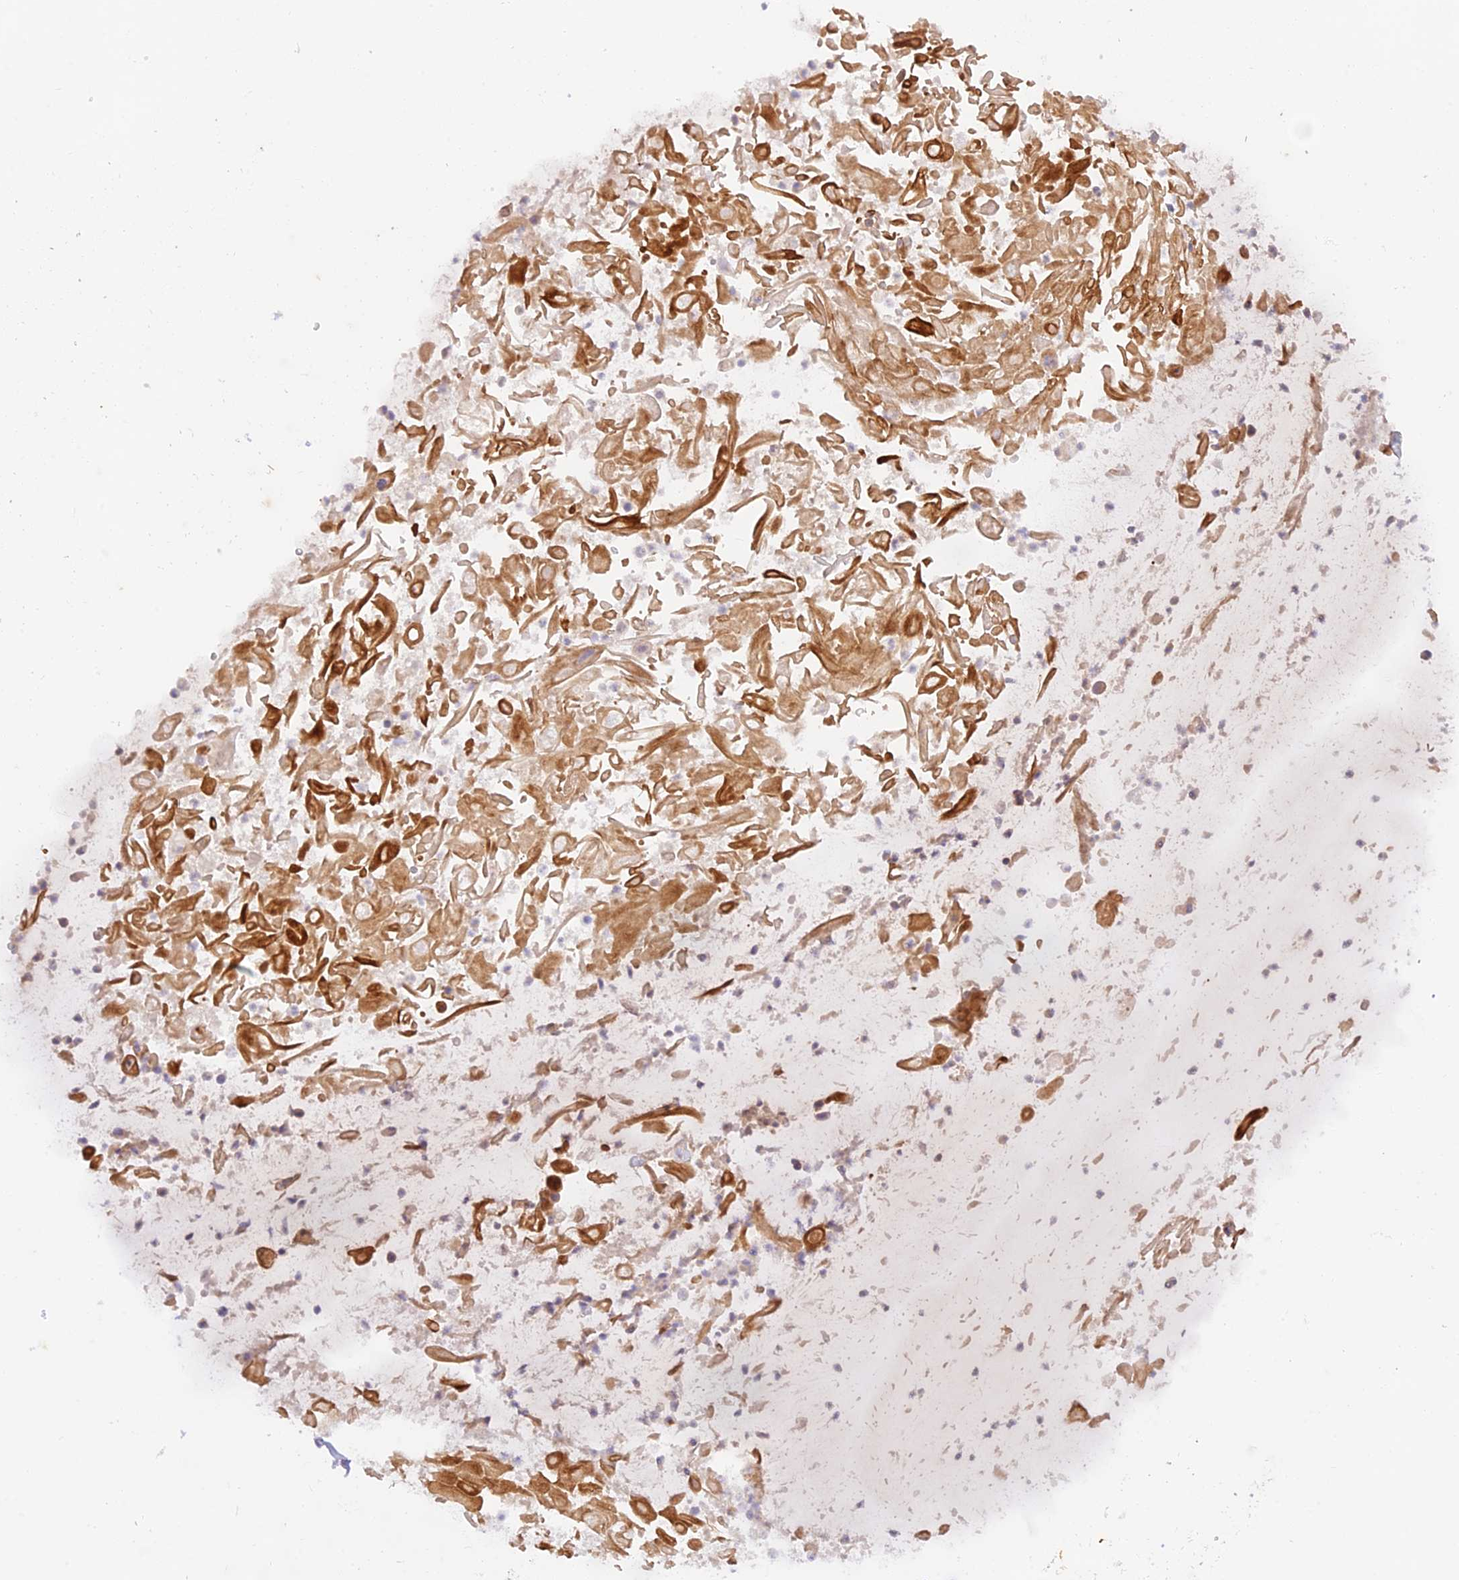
{"staining": {"intensity": "negative", "quantity": "none", "location": "none"}, "tissue": "adipose tissue", "cell_type": "Adipocytes", "image_type": "normal", "snomed": [{"axis": "morphology", "description": "Normal tissue, NOS"}, {"axis": "topography", "description": "Lymph node"}, {"axis": "topography", "description": "Cartilage tissue"}, {"axis": "topography", "description": "Bronchus"}], "caption": "This is a photomicrograph of immunohistochemistry (IHC) staining of unremarkable adipose tissue, which shows no positivity in adipocytes.", "gene": "CAMSAP3", "patient": {"sex": "male", "age": 63}}